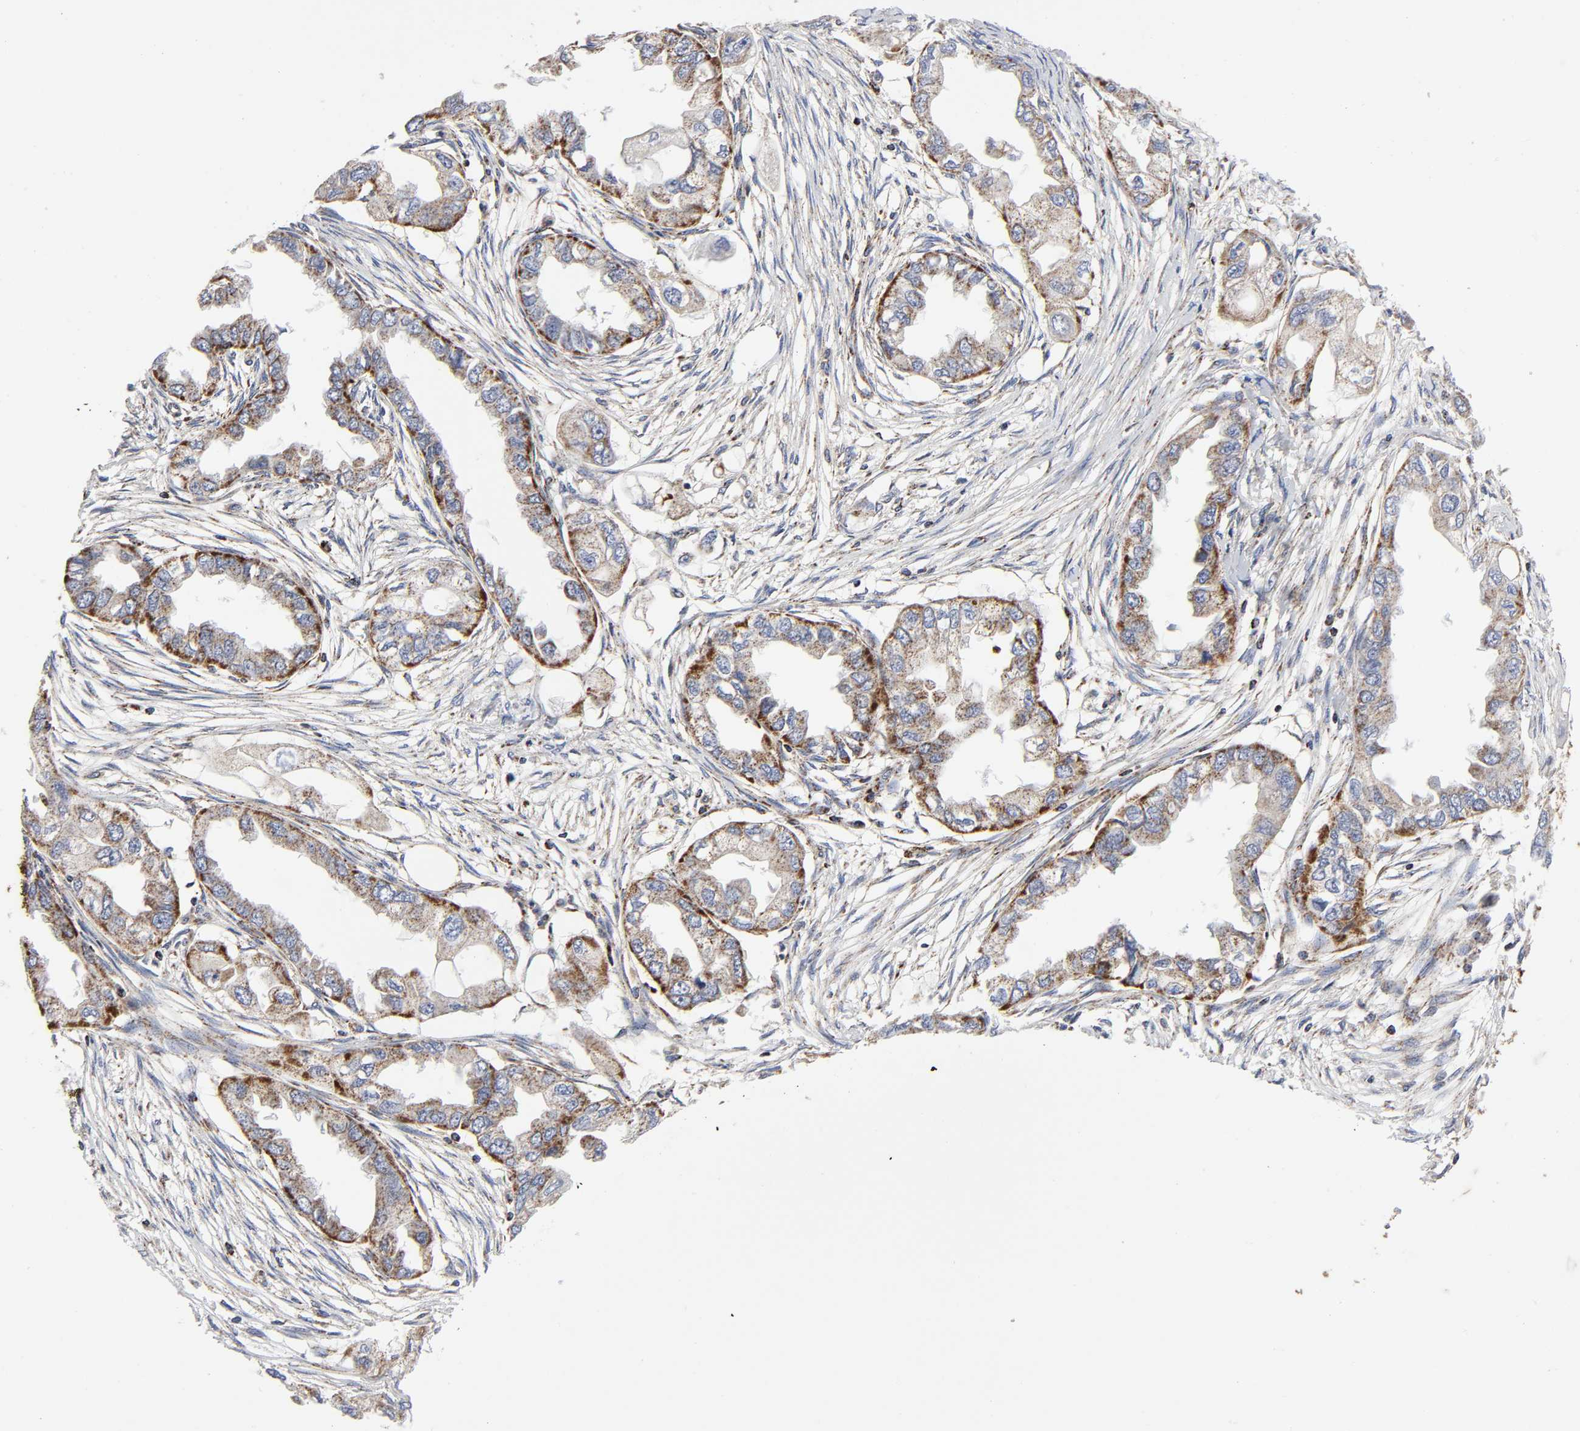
{"staining": {"intensity": "moderate", "quantity": "25%-75%", "location": "cytoplasmic/membranous"}, "tissue": "endometrial cancer", "cell_type": "Tumor cells", "image_type": "cancer", "snomed": [{"axis": "morphology", "description": "Adenocarcinoma, NOS"}, {"axis": "topography", "description": "Endometrium"}], "caption": "A high-resolution micrograph shows immunohistochemistry (IHC) staining of adenocarcinoma (endometrial), which shows moderate cytoplasmic/membranous expression in about 25%-75% of tumor cells. The protein of interest is shown in brown color, while the nuclei are stained blue.", "gene": "AOPEP", "patient": {"sex": "female", "age": 67}}